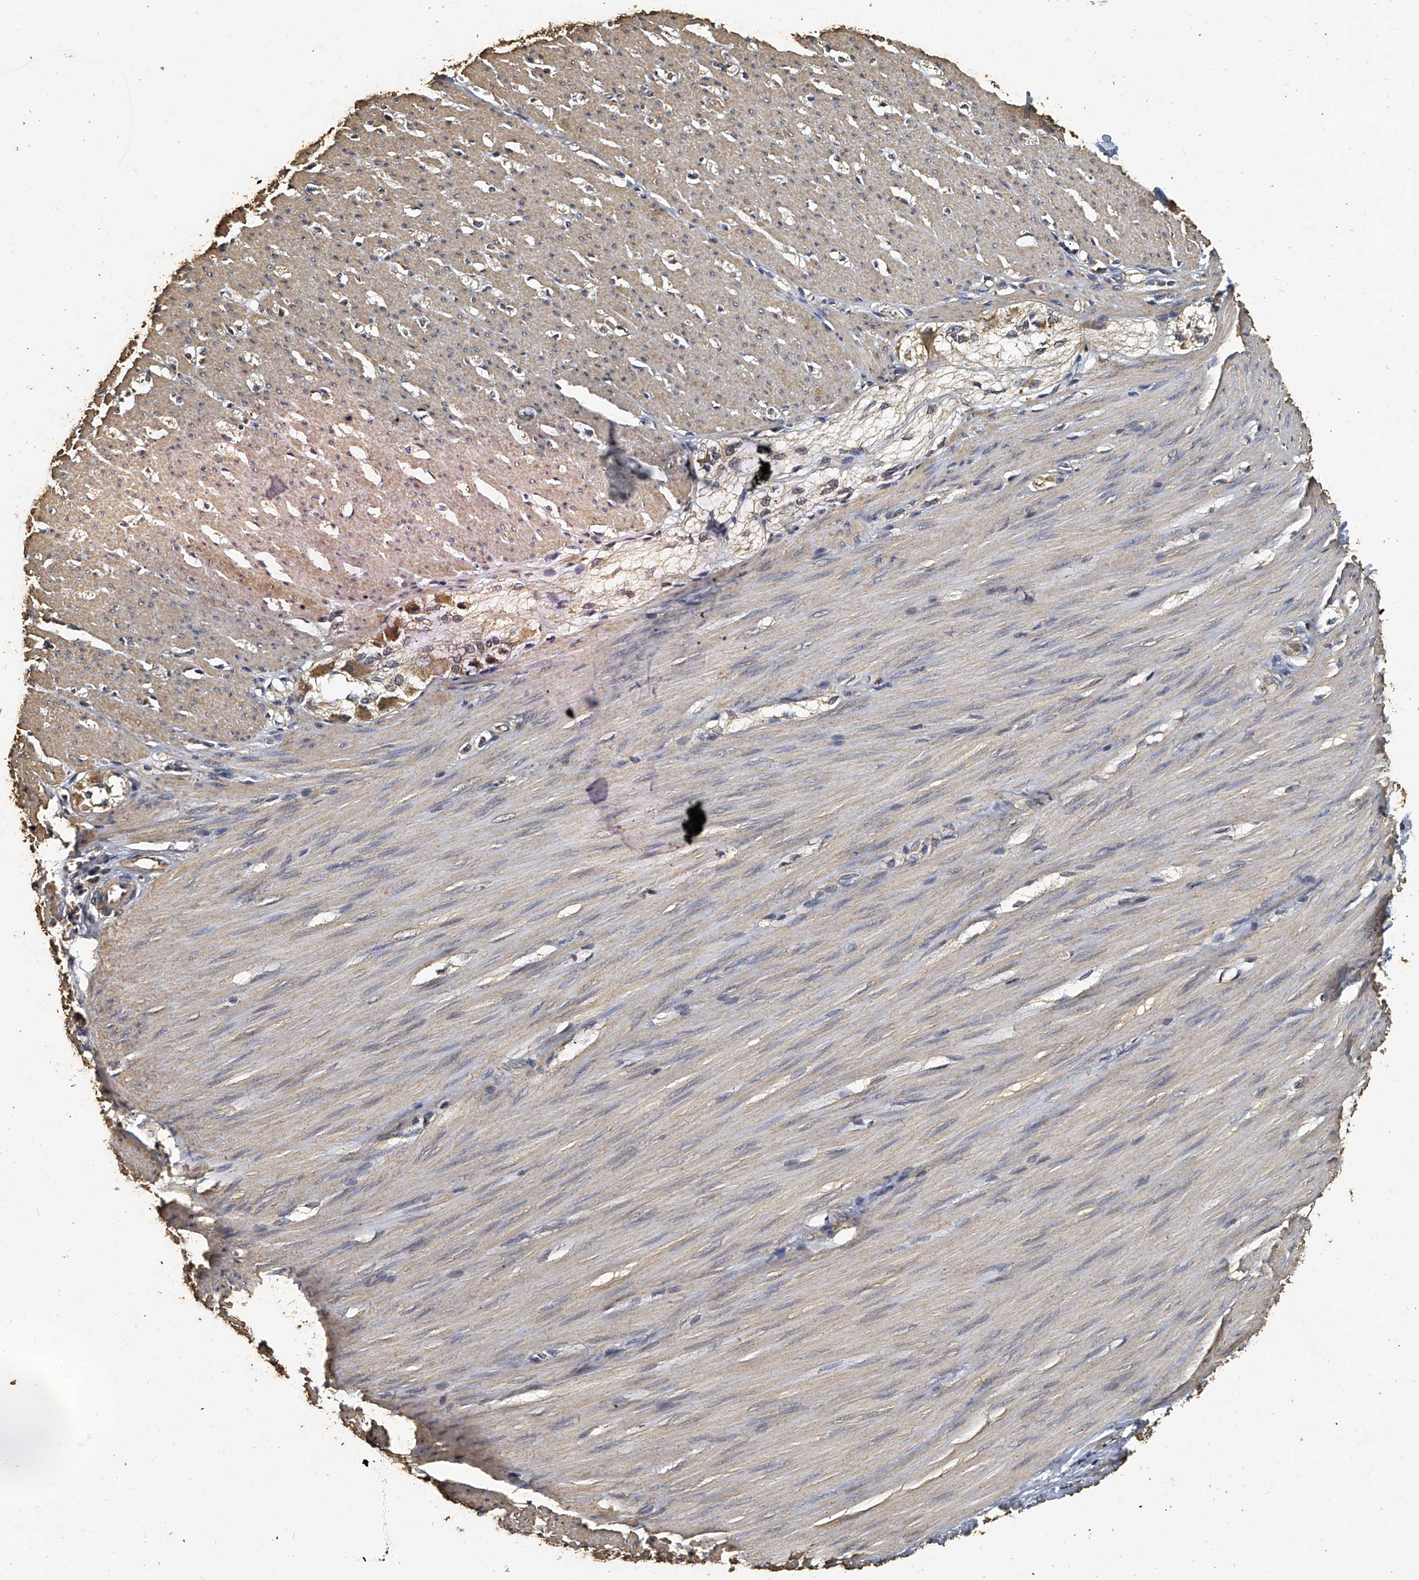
{"staining": {"intensity": "weak", "quantity": "25%-75%", "location": "cytoplasmic/membranous"}, "tissue": "smooth muscle", "cell_type": "Smooth muscle cells", "image_type": "normal", "snomed": [{"axis": "morphology", "description": "Normal tissue, NOS"}, {"axis": "morphology", "description": "Adenocarcinoma, NOS"}, {"axis": "topography", "description": "Colon"}, {"axis": "topography", "description": "Peripheral nerve tissue"}], "caption": "Immunohistochemistry (IHC) image of normal smooth muscle stained for a protein (brown), which demonstrates low levels of weak cytoplasmic/membranous expression in about 25%-75% of smooth muscle cells.", "gene": "MRPL28", "patient": {"sex": "male", "age": 14}}